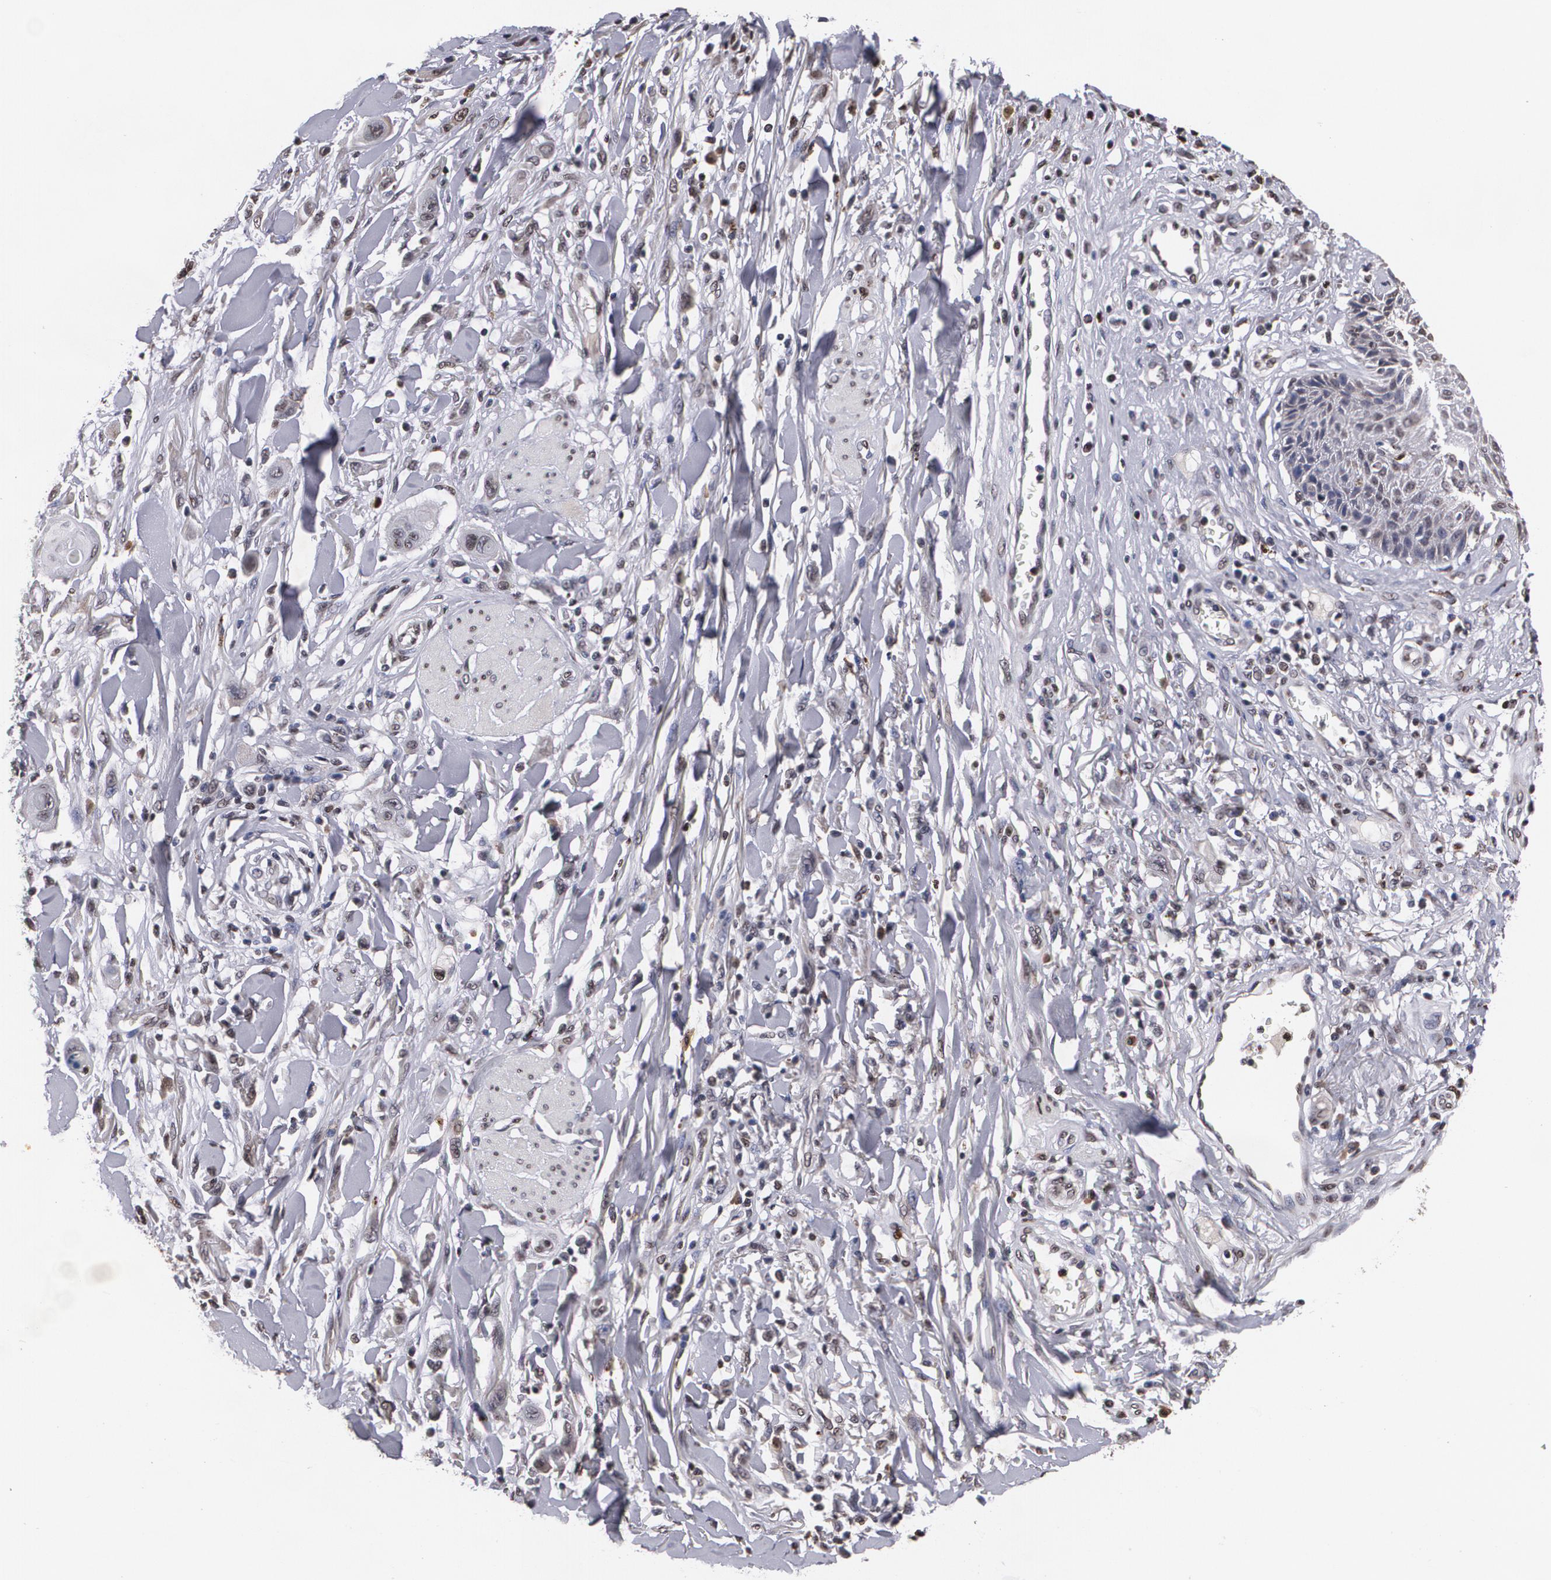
{"staining": {"intensity": "moderate", "quantity": "25%-75%", "location": "cytoplasmic/membranous,nuclear"}, "tissue": "skin cancer", "cell_type": "Tumor cells", "image_type": "cancer", "snomed": [{"axis": "morphology", "description": "Squamous cell carcinoma, NOS"}, {"axis": "topography", "description": "Skin"}], "caption": "Human skin cancer stained with a protein marker shows moderate staining in tumor cells.", "gene": "MVP", "patient": {"sex": "female", "age": 59}}